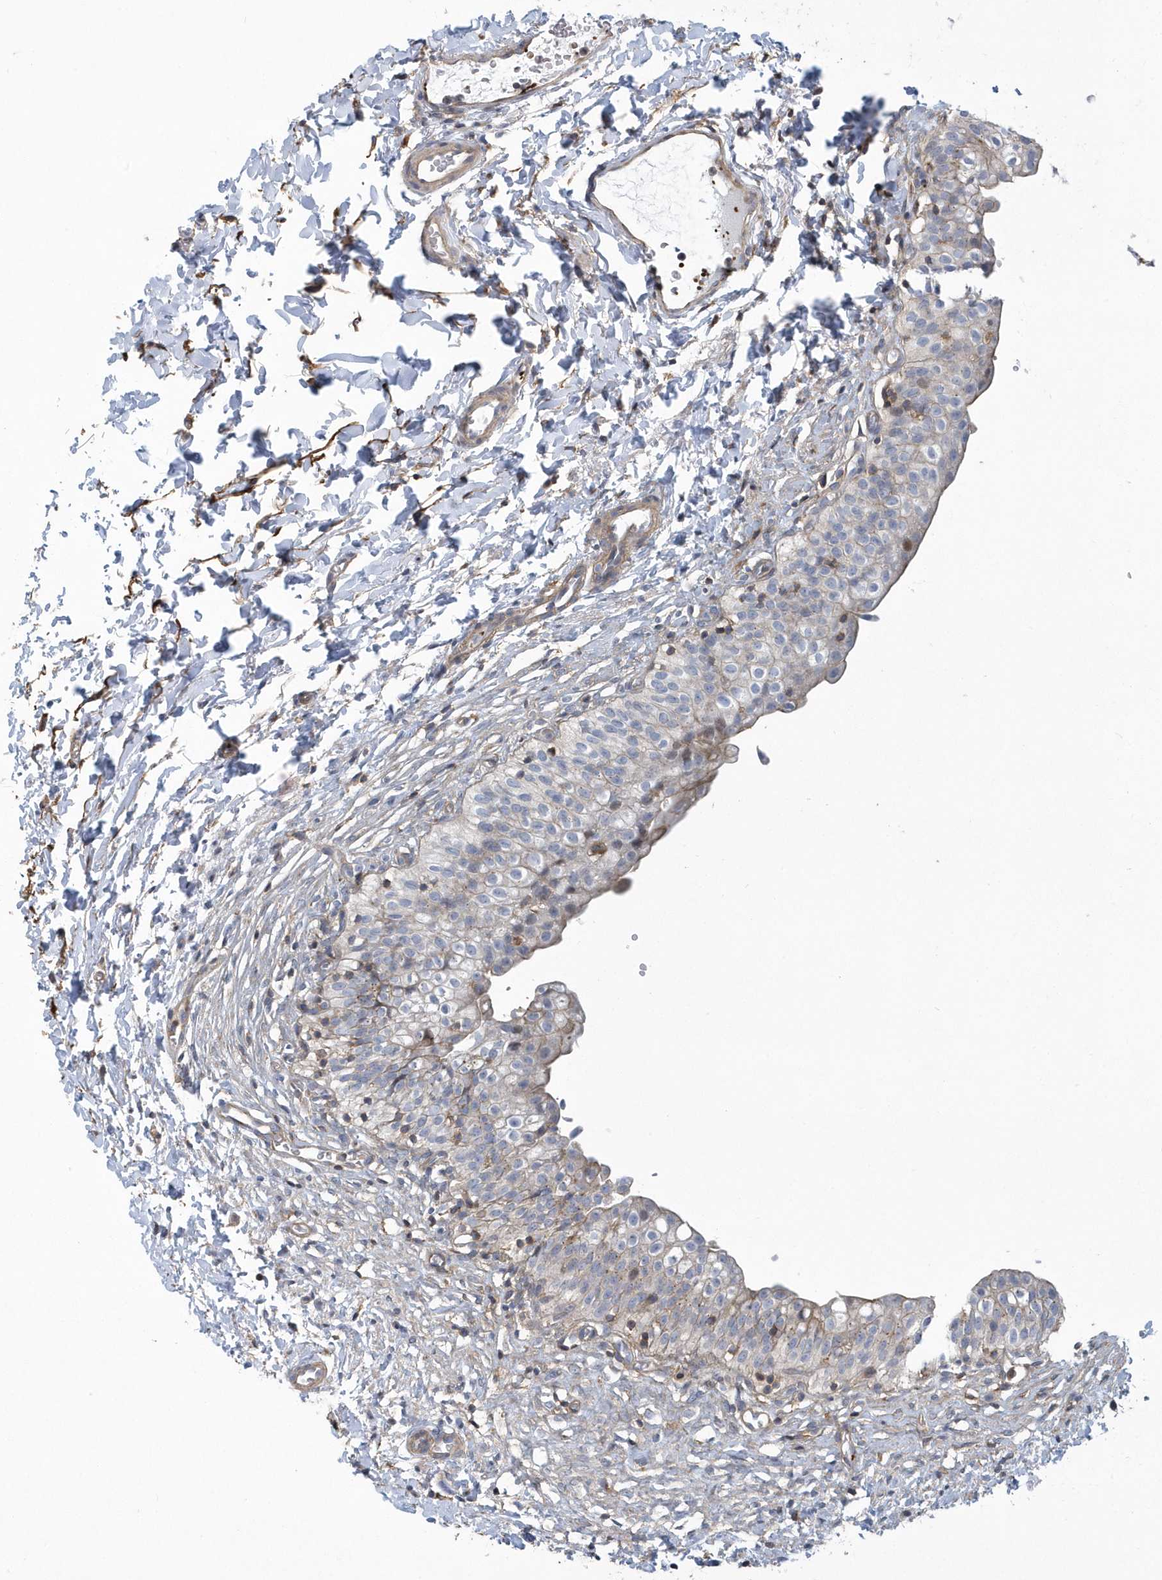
{"staining": {"intensity": "weak", "quantity": "<25%", "location": "cytoplasmic/membranous"}, "tissue": "urinary bladder", "cell_type": "Urothelial cells", "image_type": "normal", "snomed": [{"axis": "morphology", "description": "Normal tissue, NOS"}, {"axis": "topography", "description": "Urinary bladder"}], "caption": "High magnification brightfield microscopy of unremarkable urinary bladder stained with DAB (brown) and counterstained with hematoxylin (blue): urothelial cells show no significant positivity.", "gene": "ARAP2", "patient": {"sex": "male", "age": 55}}